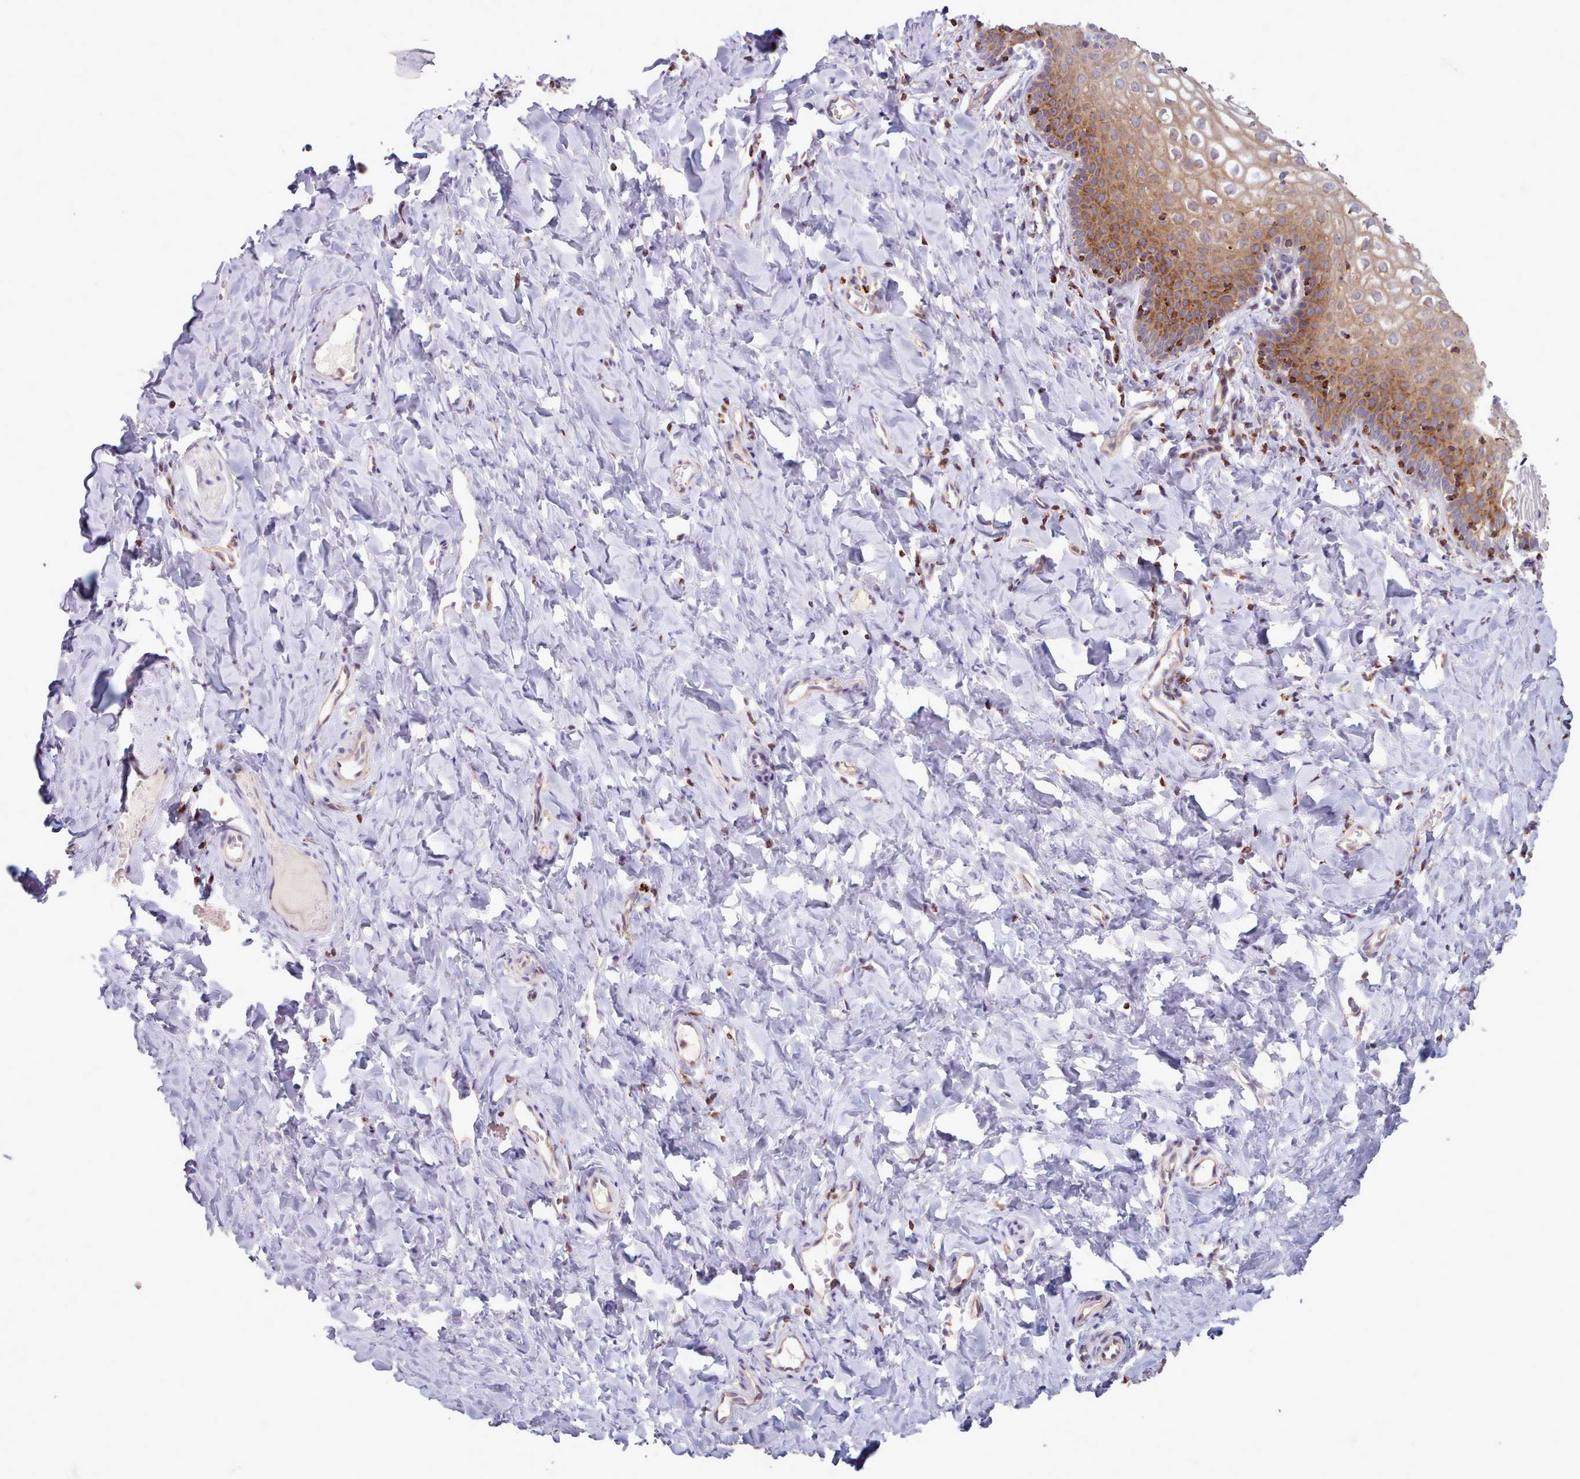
{"staining": {"intensity": "moderate", "quantity": ">75%", "location": "cytoplasmic/membranous"}, "tissue": "vagina", "cell_type": "Squamous epithelial cells", "image_type": "normal", "snomed": [{"axis": "morphology", "description": "Normal tissue, NOS"}, {"axis": "topography", "description": "Vagina"}], "caption": "Immunohistochemical staining of benign human vagina displays >75% levels of moderate cytoplasmic/membranous protein positivity in approximately >75% of squamous epithelial cells. Ihc stains the protein in brown and the nuclei are stained blue.", "gene": "CRYBG1", "patient": {"sex": "female", "age": 60}}